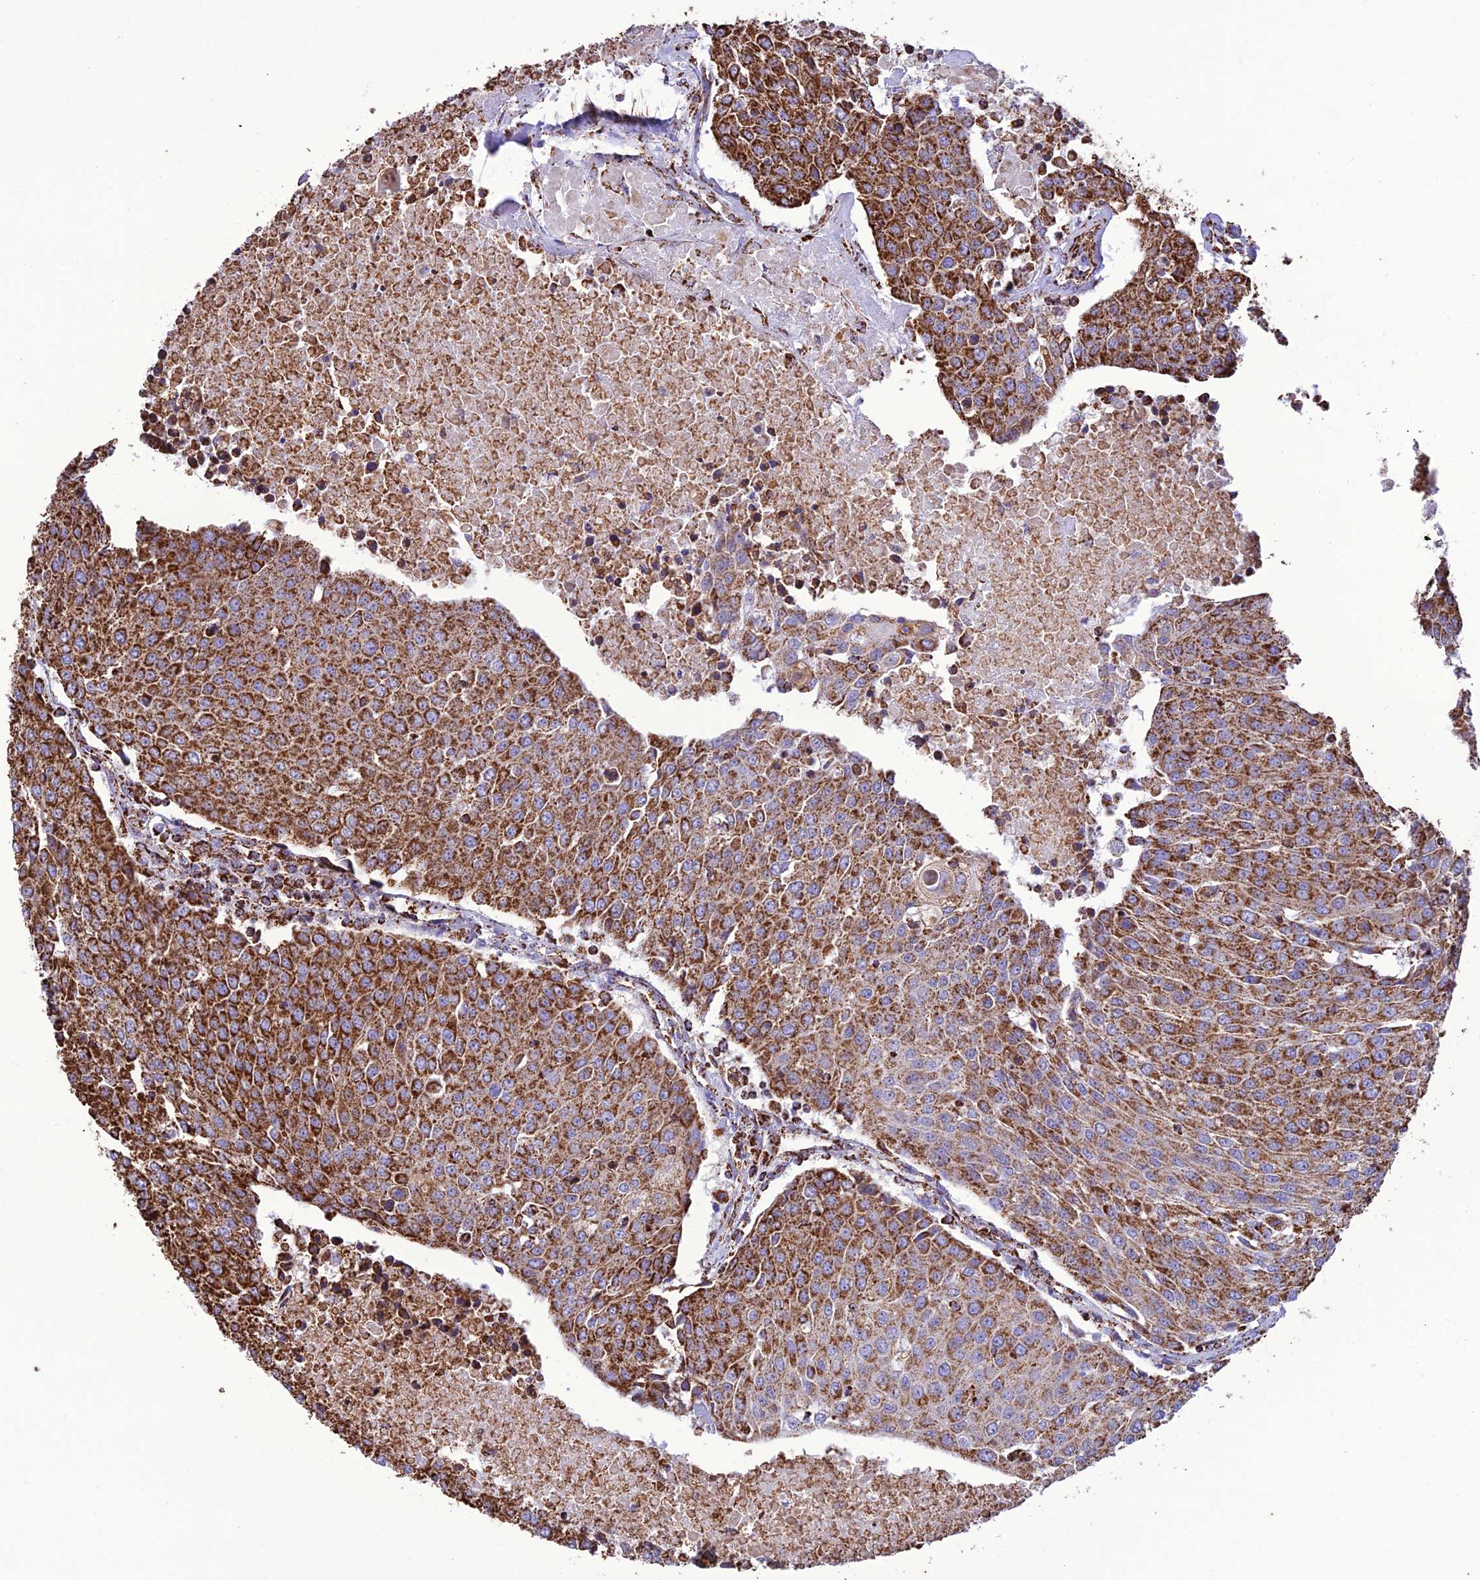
{"staining": {"intensity": "strong", "quantity": ">75%", "location": "cytoplasmic/membranous"}, "tissue": "urothelial cancer", "cell_type": "Tumor cells", "image_type": "cancer", "snomed": [{"axis": "morphology", "description": "Urothelial carcinoma, High grade"}, {"axis": "topography", "description": "Urinary bladder"}], "caption": "Protein staining of high-grade urothelial carcinoma tissue shows strong cytoplasmic/membranous staining in approximately >75% of tumor cells. Using DAB (3,3'-diaminobenzidine) (brown) and hematoxylin (blue) stains, captured at high magnification using brightfield microscopy.", "gene": "NDUFAF1", "patient": {"sex": "female", "age": 85}}